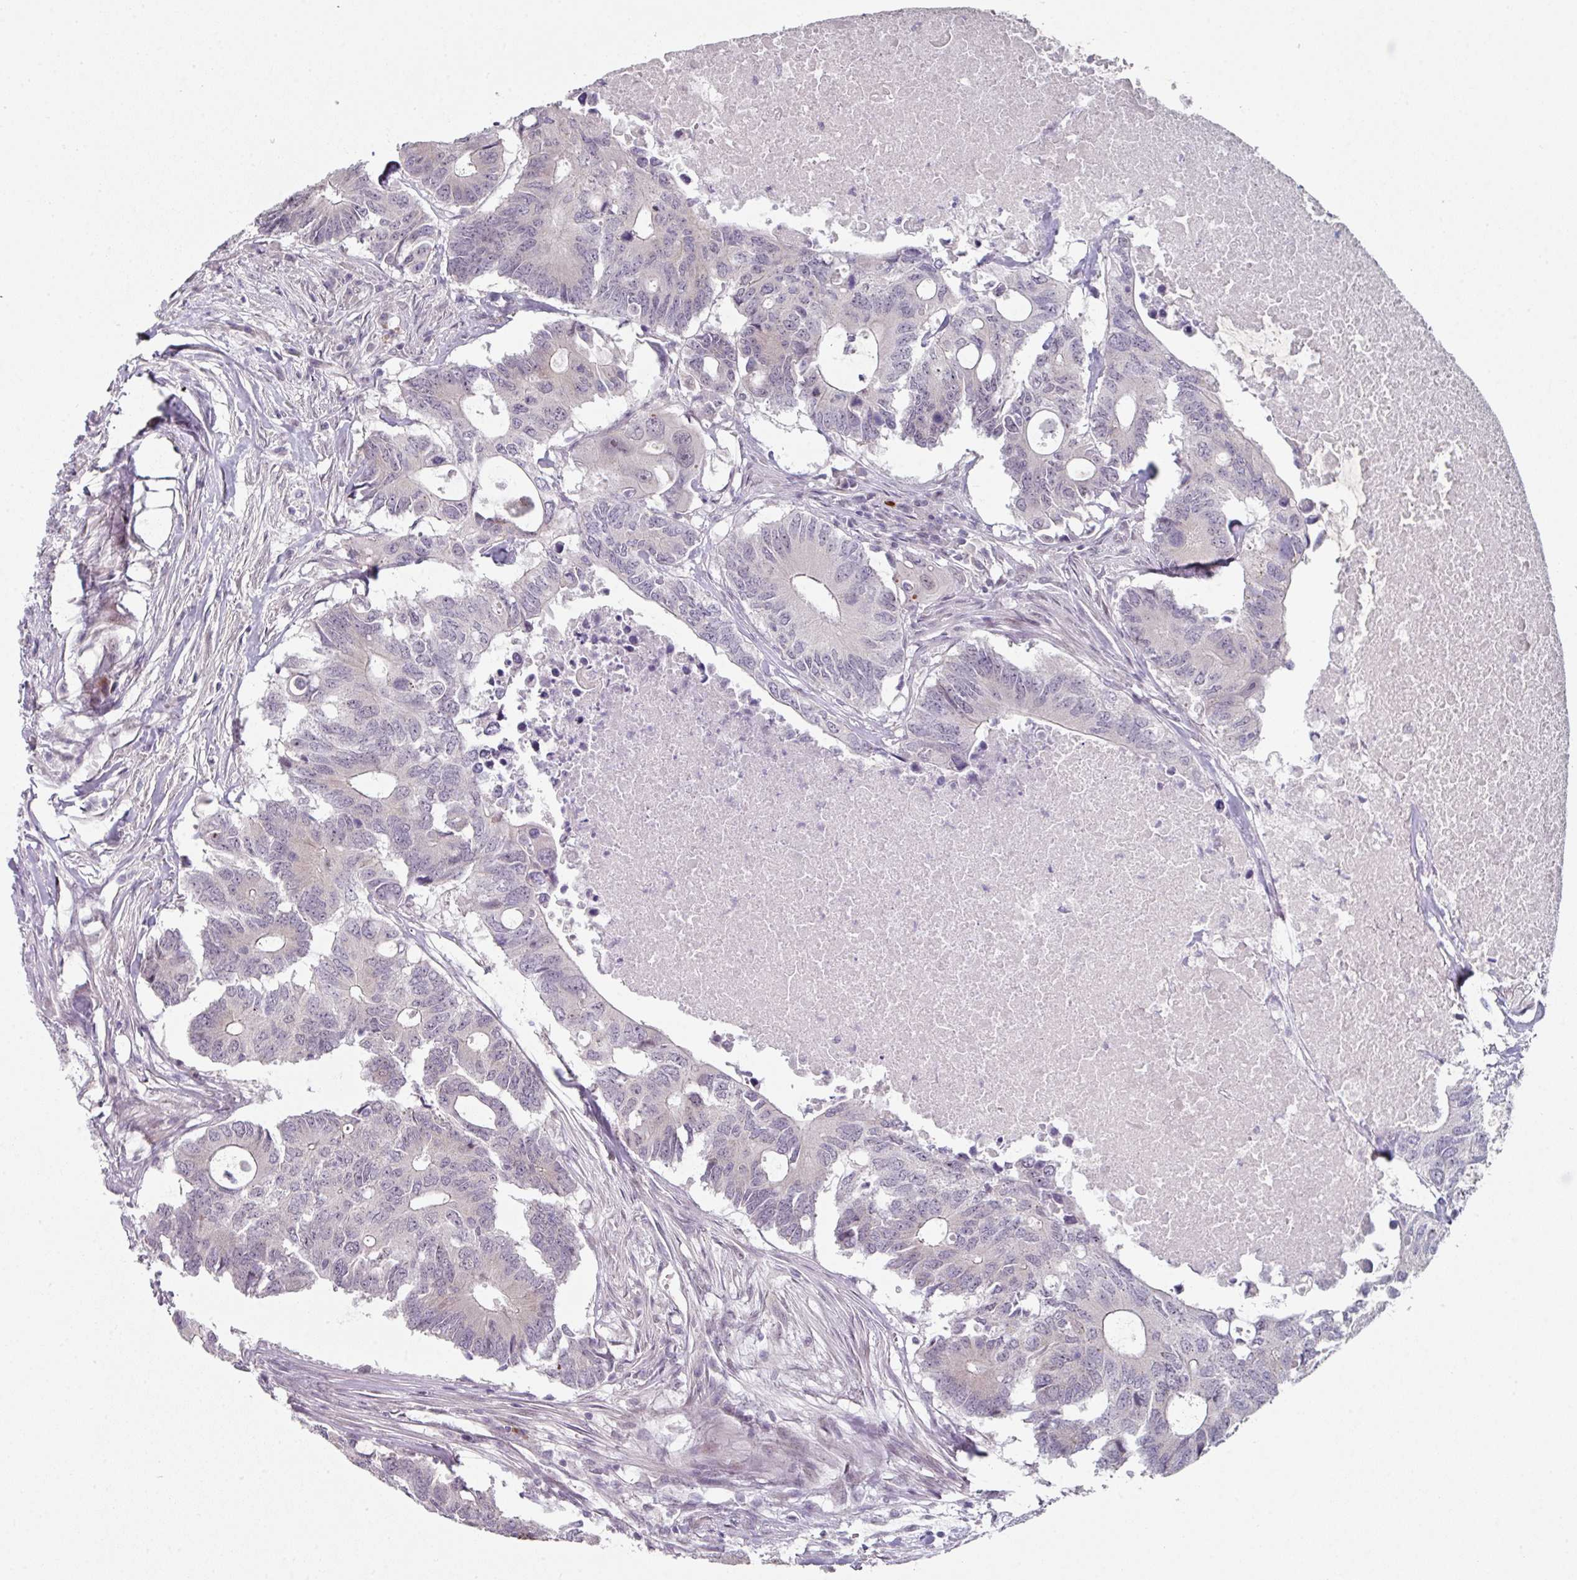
{"staining": {"intensity": "negative", "quantity": "none", "location": "none"}, "tissue": "colorectal cancer", "cell_type": "Tumor cells", "image_type": "cancer", "snomed": [{"axis": "morphology", "description": "Adenocarcinoma, NOS"}, {"axis": "topography", "description": "Colon"}], "caption": "Colorectal adenocarcinoma was stained to show a protein in brown. There is no significant positivity in tumor cells. Nuclei are stained in blue.", "gene": "TMCC1", "patient": {"sex": "male", "age": 71}}